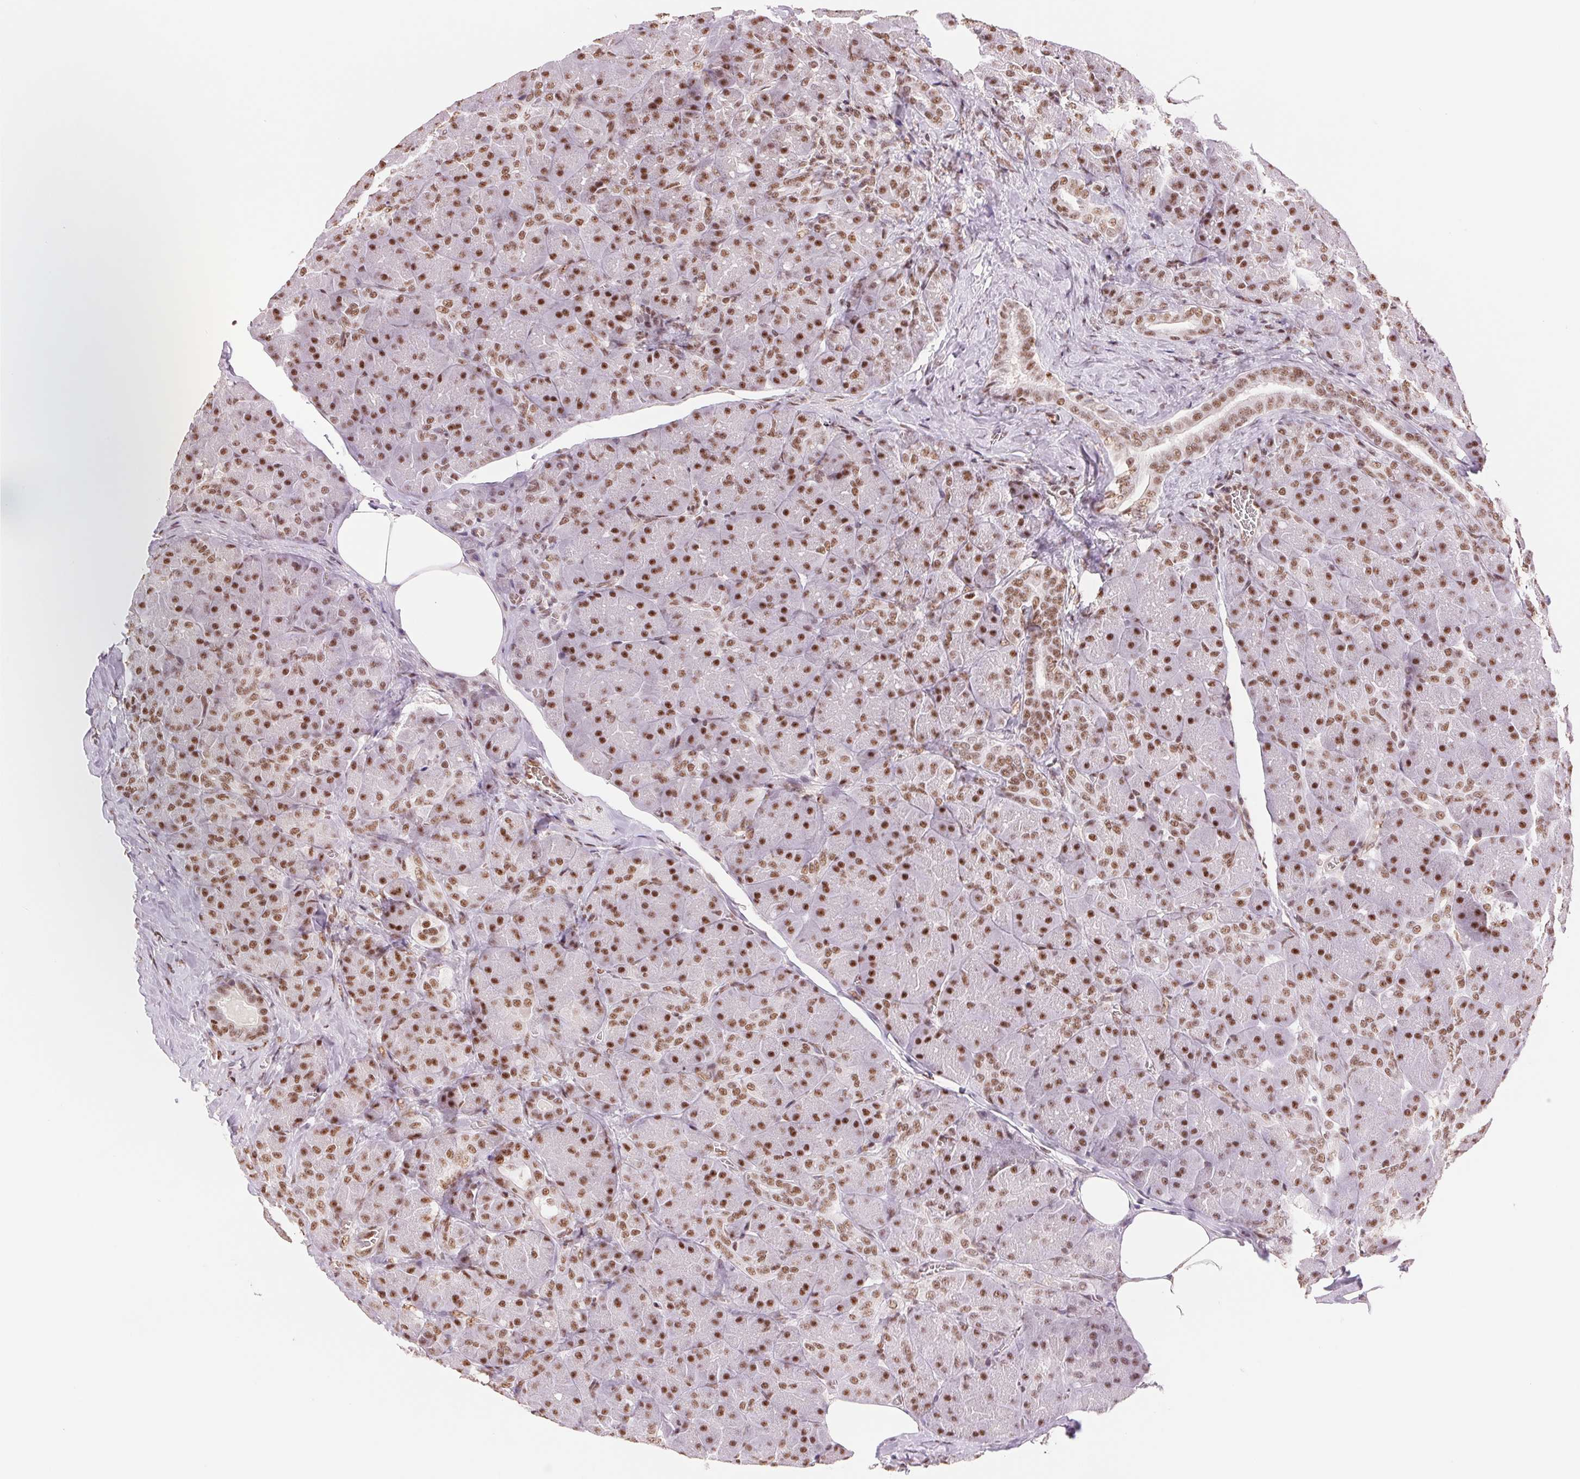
{"staining": {"intensity": "moderate", "quantity": ">75%", "location": "nuclear"}, "tissue": "pancreas", "cell_type": "Exocrine glandular cells", "image_type": "normal", "snomed": [{"axis": "morphology", "description": "Normal tissue, NOS"}, {"axis": "topography", "description": "Pancreas"}], "caption": "High-power microscopy captured an immunohistochemistry photomicrograph of normal pancreas, revealing moderate nuclear staining in approximately >75% of exocrine glandular cells.", "gene": "SREK1", "patient": {"sex": "male", "age": 55}}